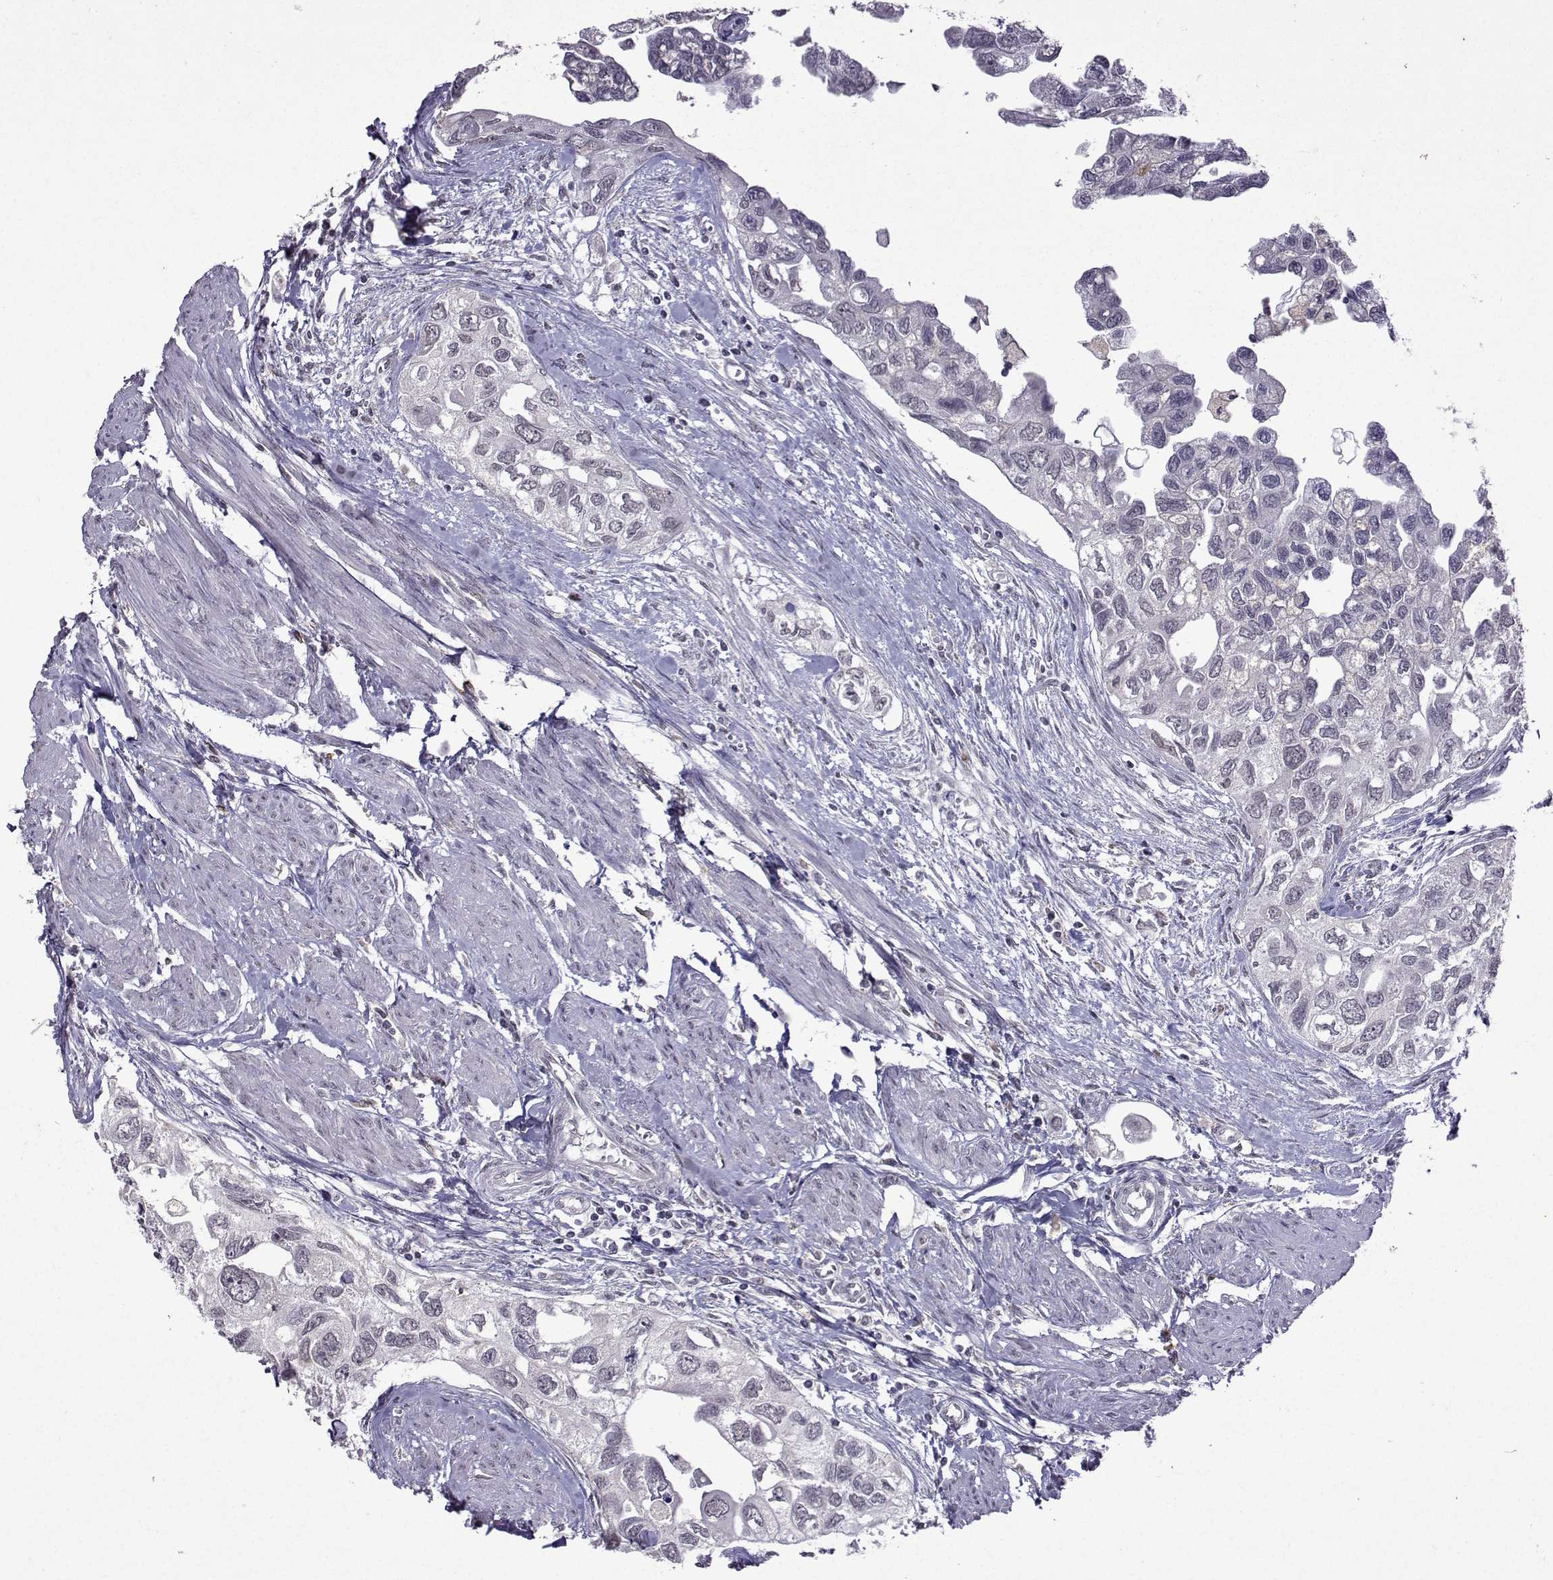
{"staining": {"intensity": "negative", "quantity": "none", "location": "none"}, "tissue": "urothelial cancer", "cell_type": "Tumor cells", "image_type": "cancer", "snomed": [{"axis": "morphology", "description": "Urothelial carcinoma, High grade"}, {"axis": "topography", "description": "Urinary bladder"}], "caption": "The micrograph demonstrates no significant positivity in tumor cells of urothelial carcinoma (high-grade).", "gene": "CCL28", "patient": {"sex": "male", "age": 59}}